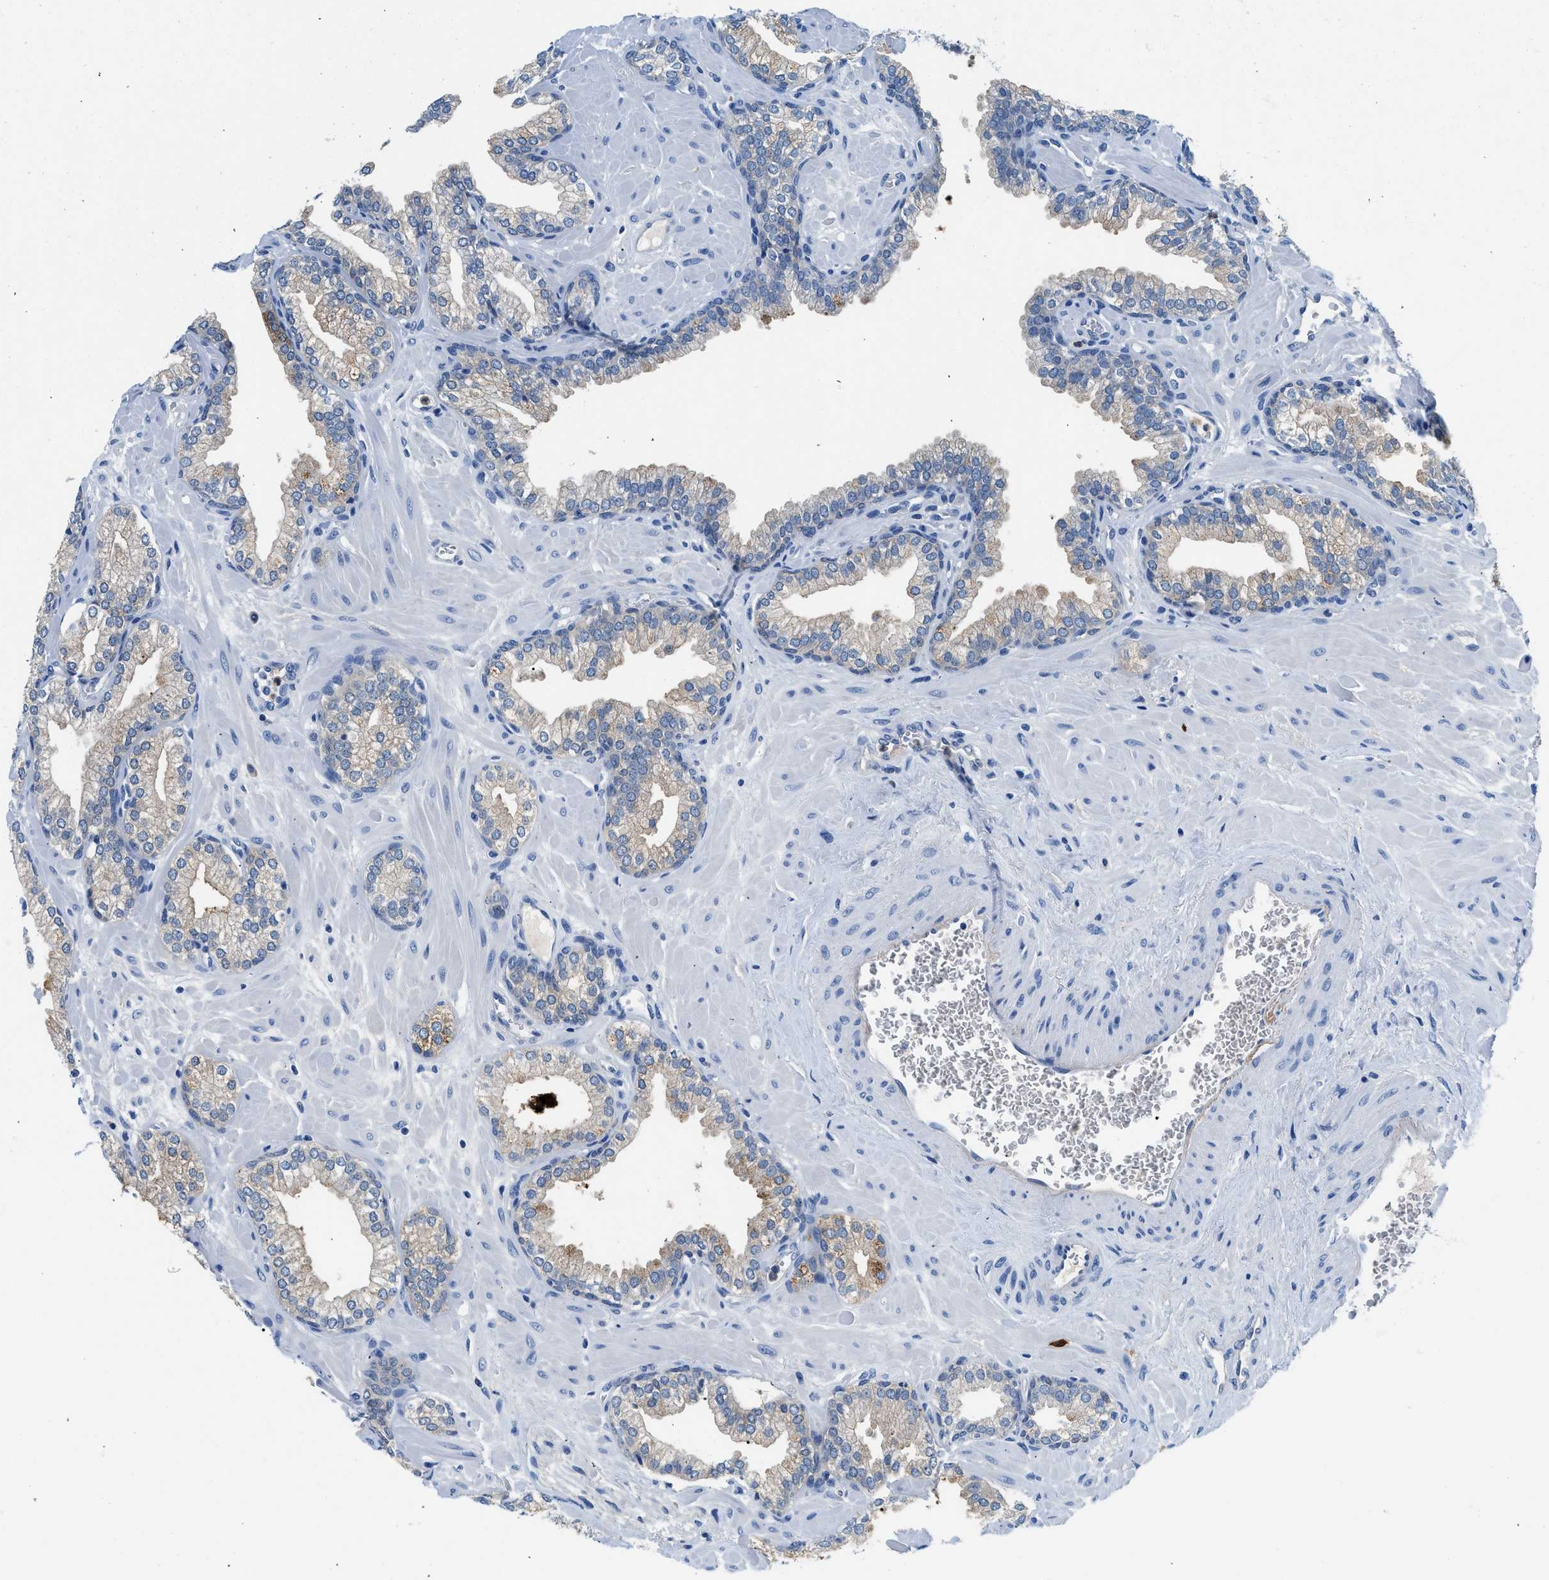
{"staining": {"intensity": "weak", "quantity": "25%-75%", "location": "cytoplasmic/membranous"}, "tissue": "prostate", "cell_type": "Glandular cells", "image_type": "normal", "snomed": [{"axis": "morphology", "description": "Normal tissue, NOS"}, {"axis": "morphology", "description": "Urothelial carcinoma, Low grade"}, {"axis": "topography", "description": "Urinary bladder"}, {"axis": "topography", "description": "Prostate"}], "caption": "A high-resolution histopathology image shows immunohistochemistry (IHC) staining of normal prostate, which demonstrates weak cytoplasmic/membranous expression in about 25%-75% of glandular cells.", "gene": "FADS6", "patient": {"sex": "male", "age": 60}}